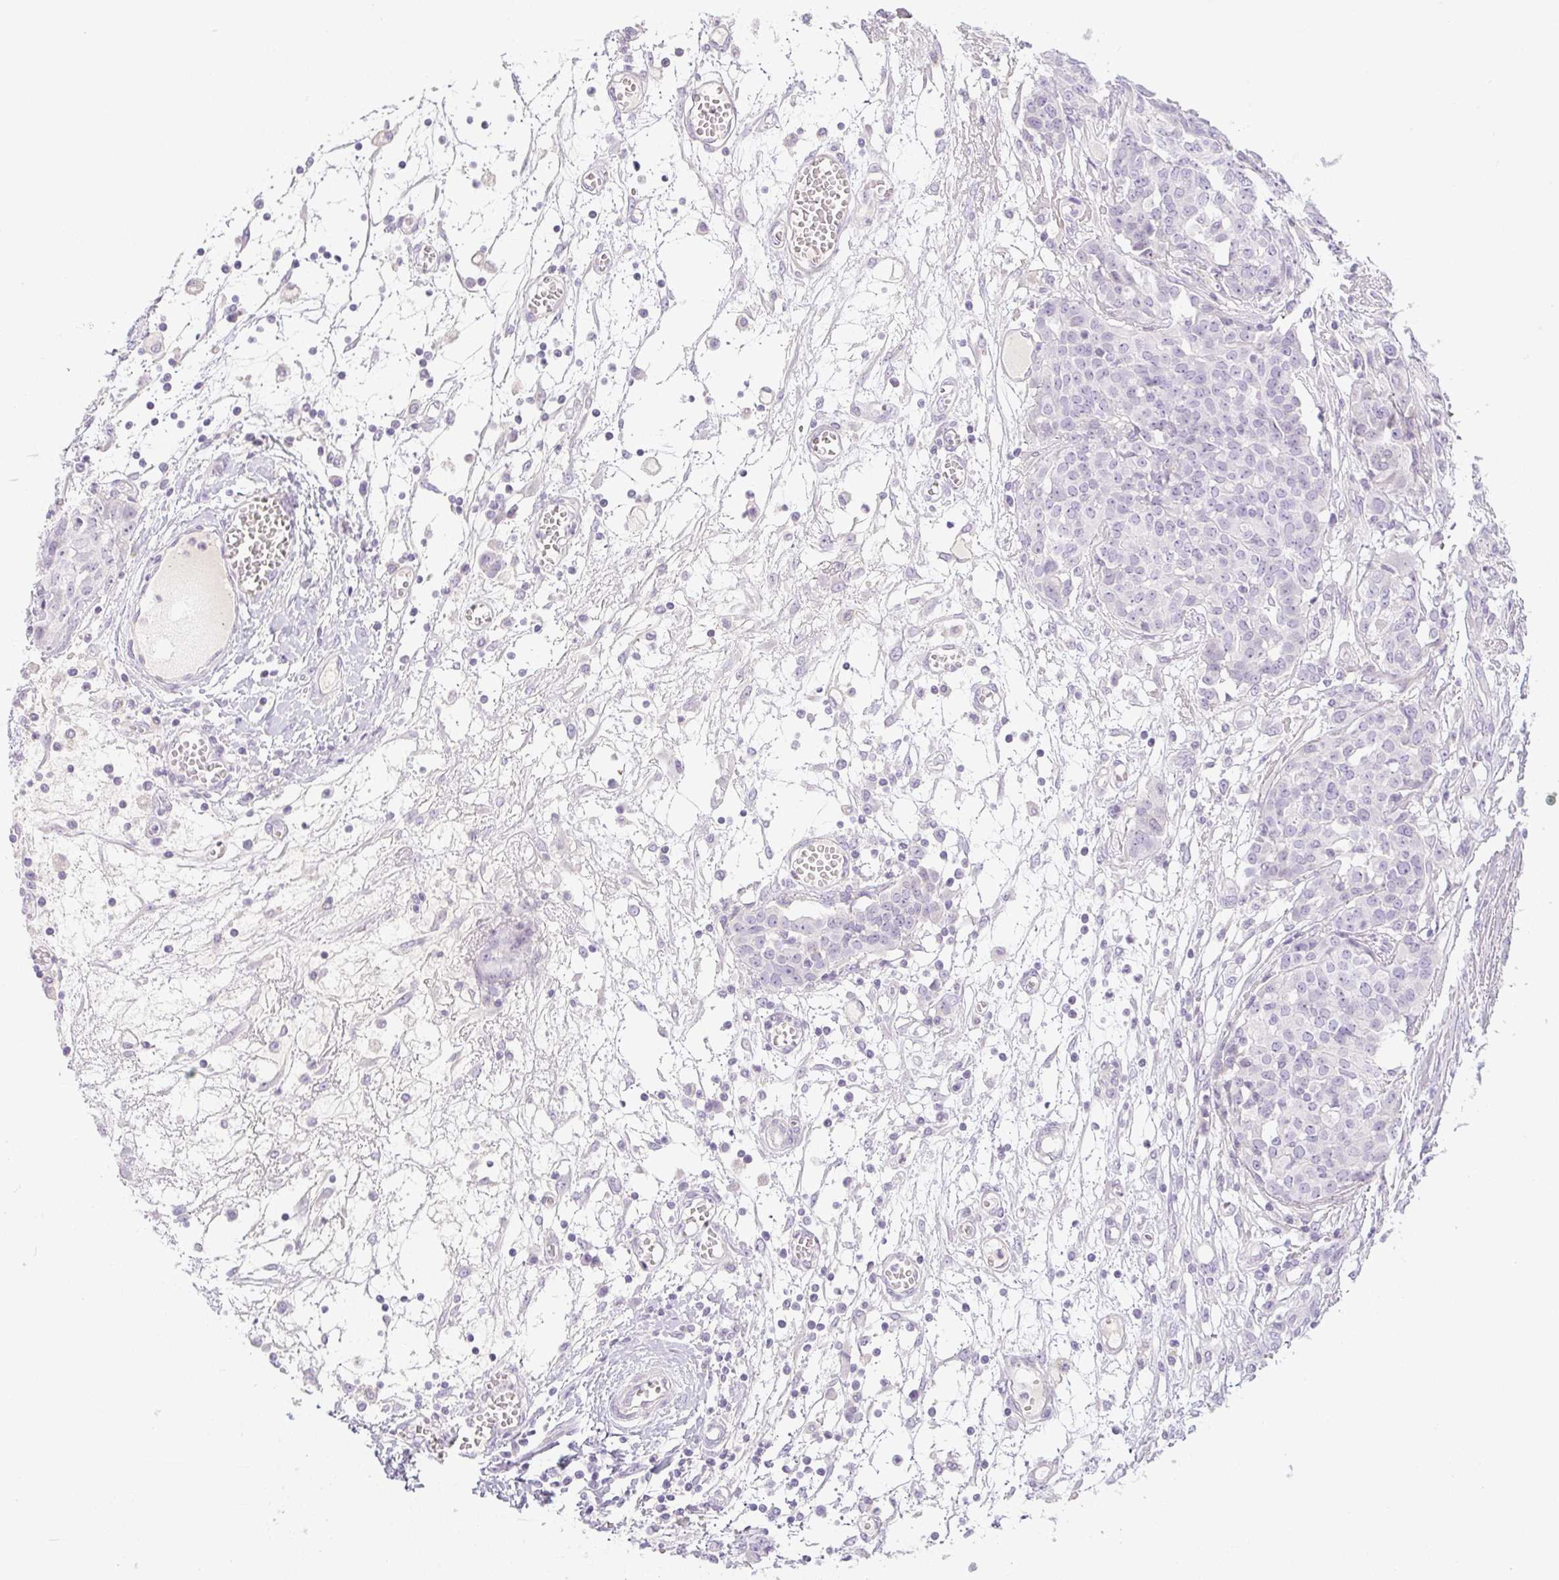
{"staining": {"intensity": "negative", "quantity": "none", "location": "none"}, "tissue": "ovarian cancer", "cell_type": "Tumor cells", "image_type": "cancer", "snomed": [{"axis": "morphology", "description": "Cystadenocarcinoma, serous, NOS"}, {"axis": "topography", "description": "Soft tissue"}, {"axis": "topography", "description": "Ovary"}], "caption": "High power microscopy micrograph of an immunohistochemistry (IHC) histopathology image of ovarian cancer, revealing no significant staining in tumor cells.", "gene": "MIA2", "patient": {"sex": "female", "age": 57}}